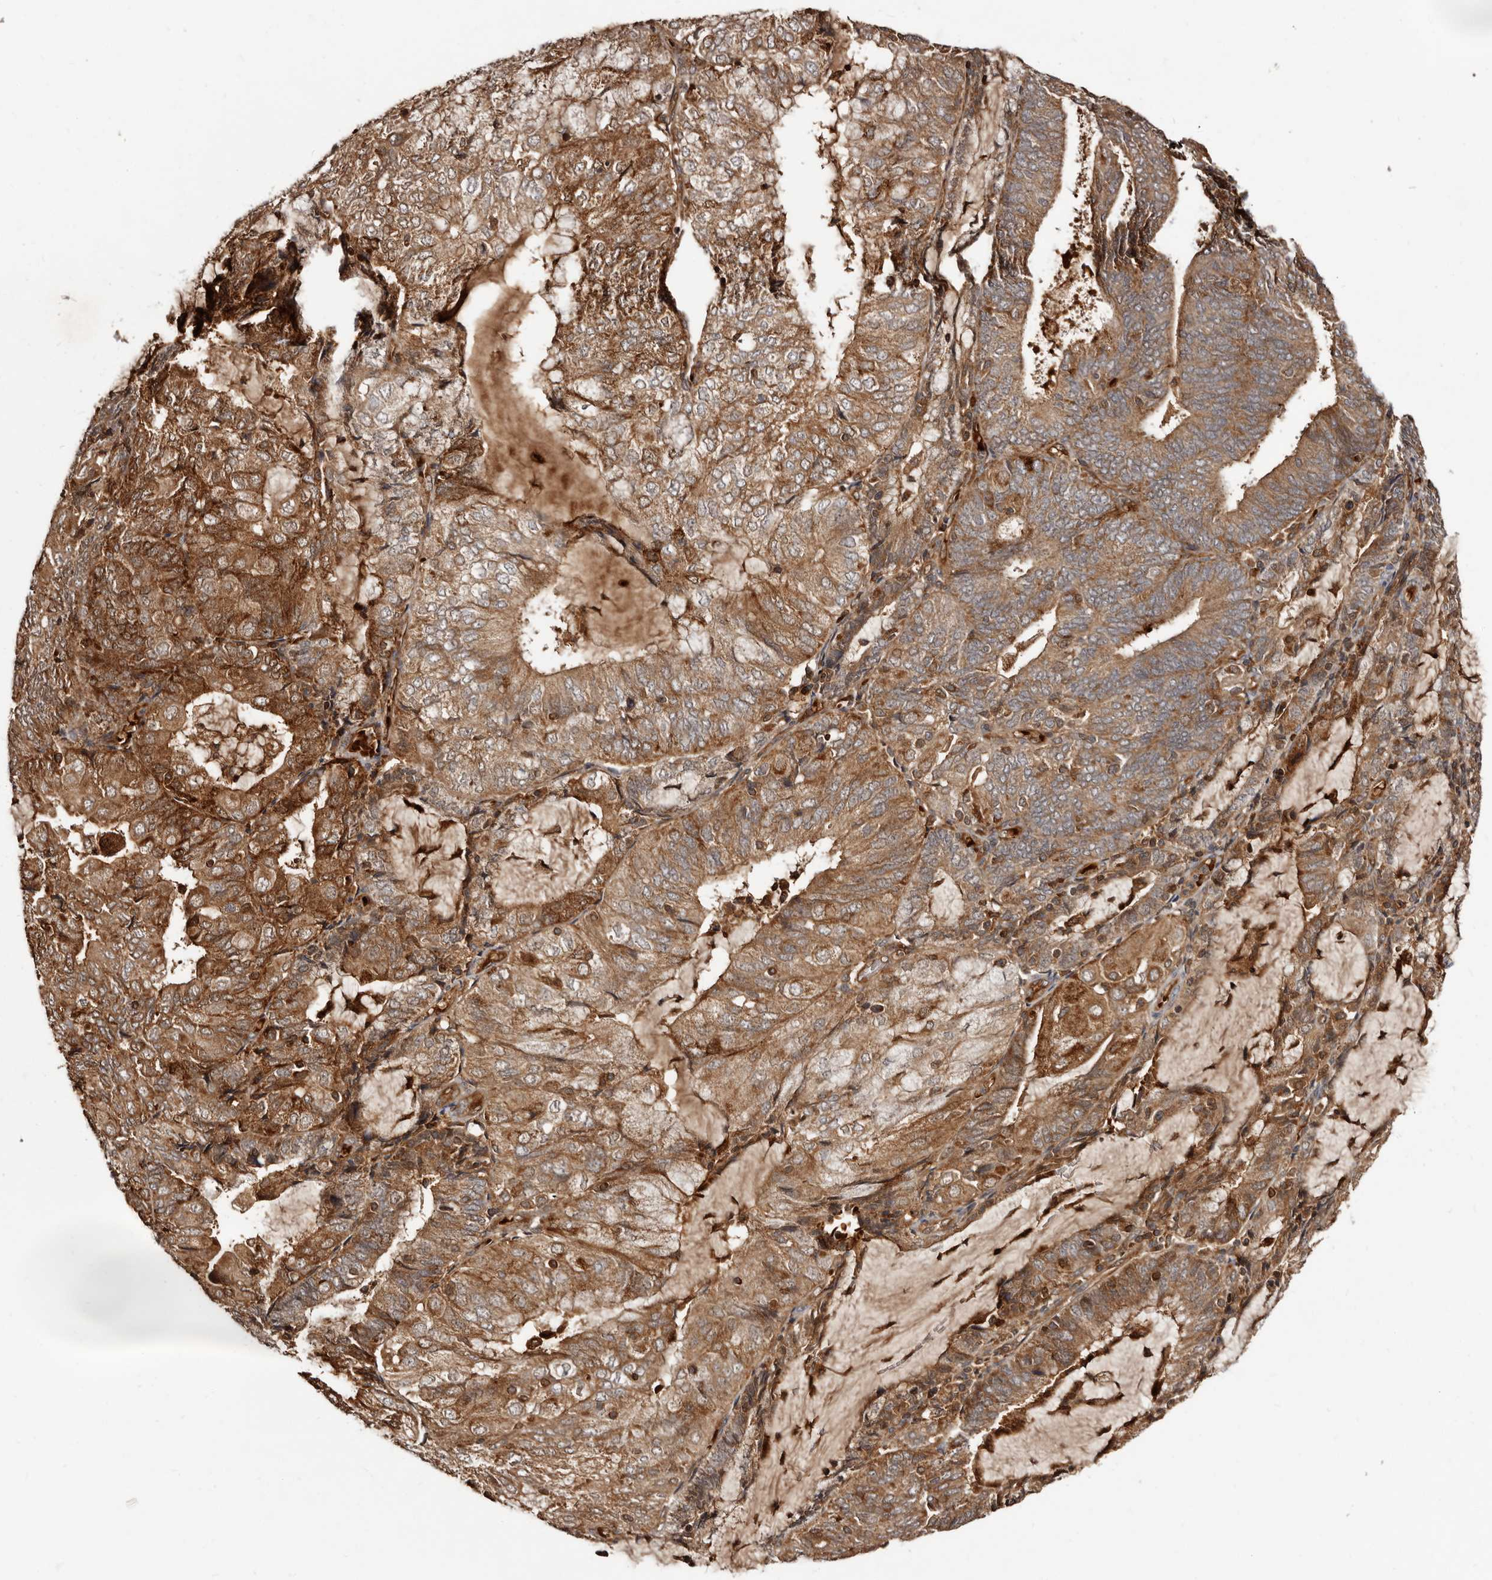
{"staining": {"intensity": "strong", "quantity": ">75%", "location": "cytoplasmic/membranous"}, "tissue": "endometrial cancer", "cell_type": "Tumor cells", "image_type": "cancer", "snomed": [{"axis": "morphology", "description": "Adenocarcinoma, NOS"}, {"axis": "topography", "description": "Endometrium"}], "caption": "Protein expression analysis of human endometrial cancer (adenocarcinoma) reveals strong cytoplasmic/membranous expression in about >75% of tumor cells.", "gene": "BAX", "patient": {"sex": "female", "age": 81}}